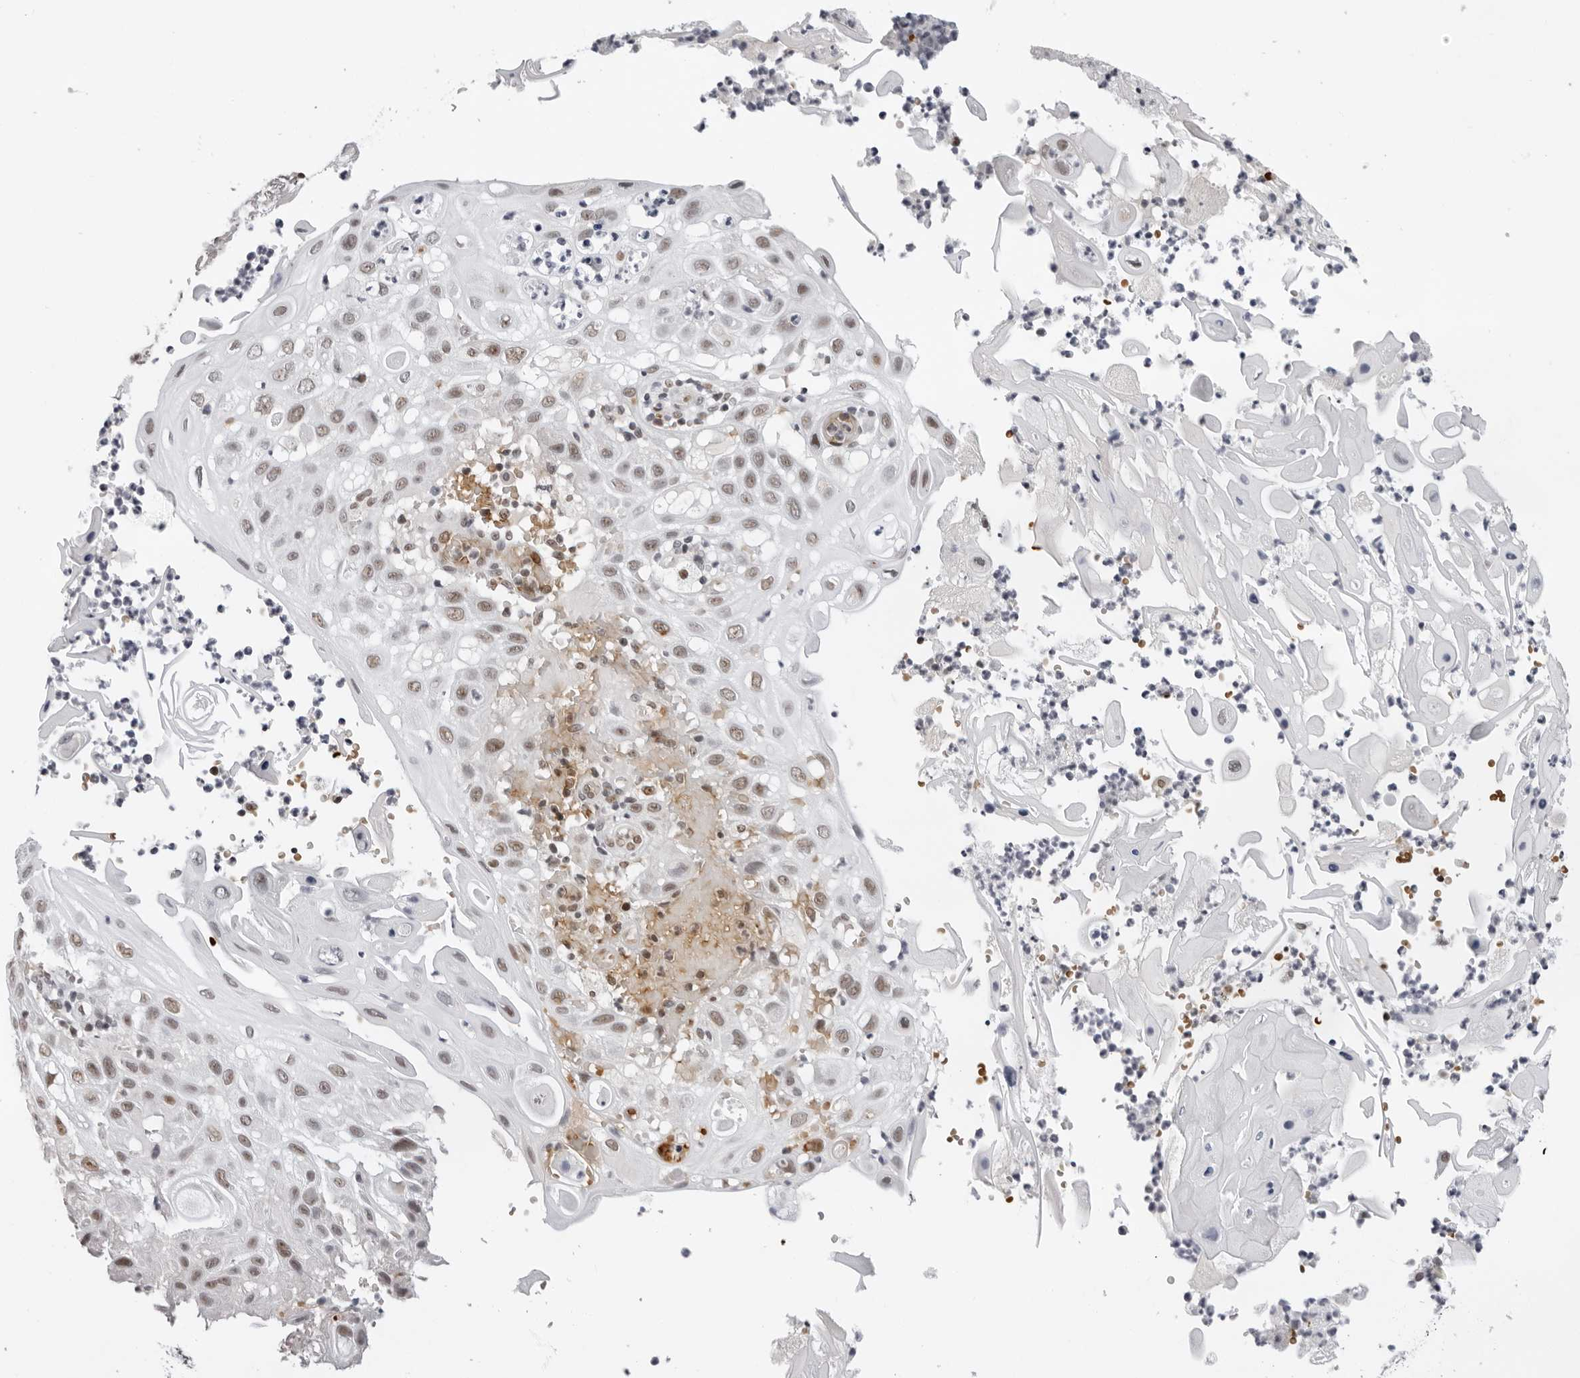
{"staining": {"intensity": "moderate", "quantity": ">75%", "location": "nuclear"}, "tissue": "skin cancer", "cell_type": "Tumor cells", "image_type": "cancer", "snomed": [{"axis": "morphology", "description": "Normal tissue, NOS"}, {"axis": "morphology", "description": "Squamous cell carcinoma, NOS"}, {"axis": "topography", "description": "Skin"}], "caption": "Brown immunohistochemical staining in skin cancer exhibits moderate nuclear expression in about >75% of tumor cells.", "gene": "USP1", "patient": {"sex": "female", "age": 96}}